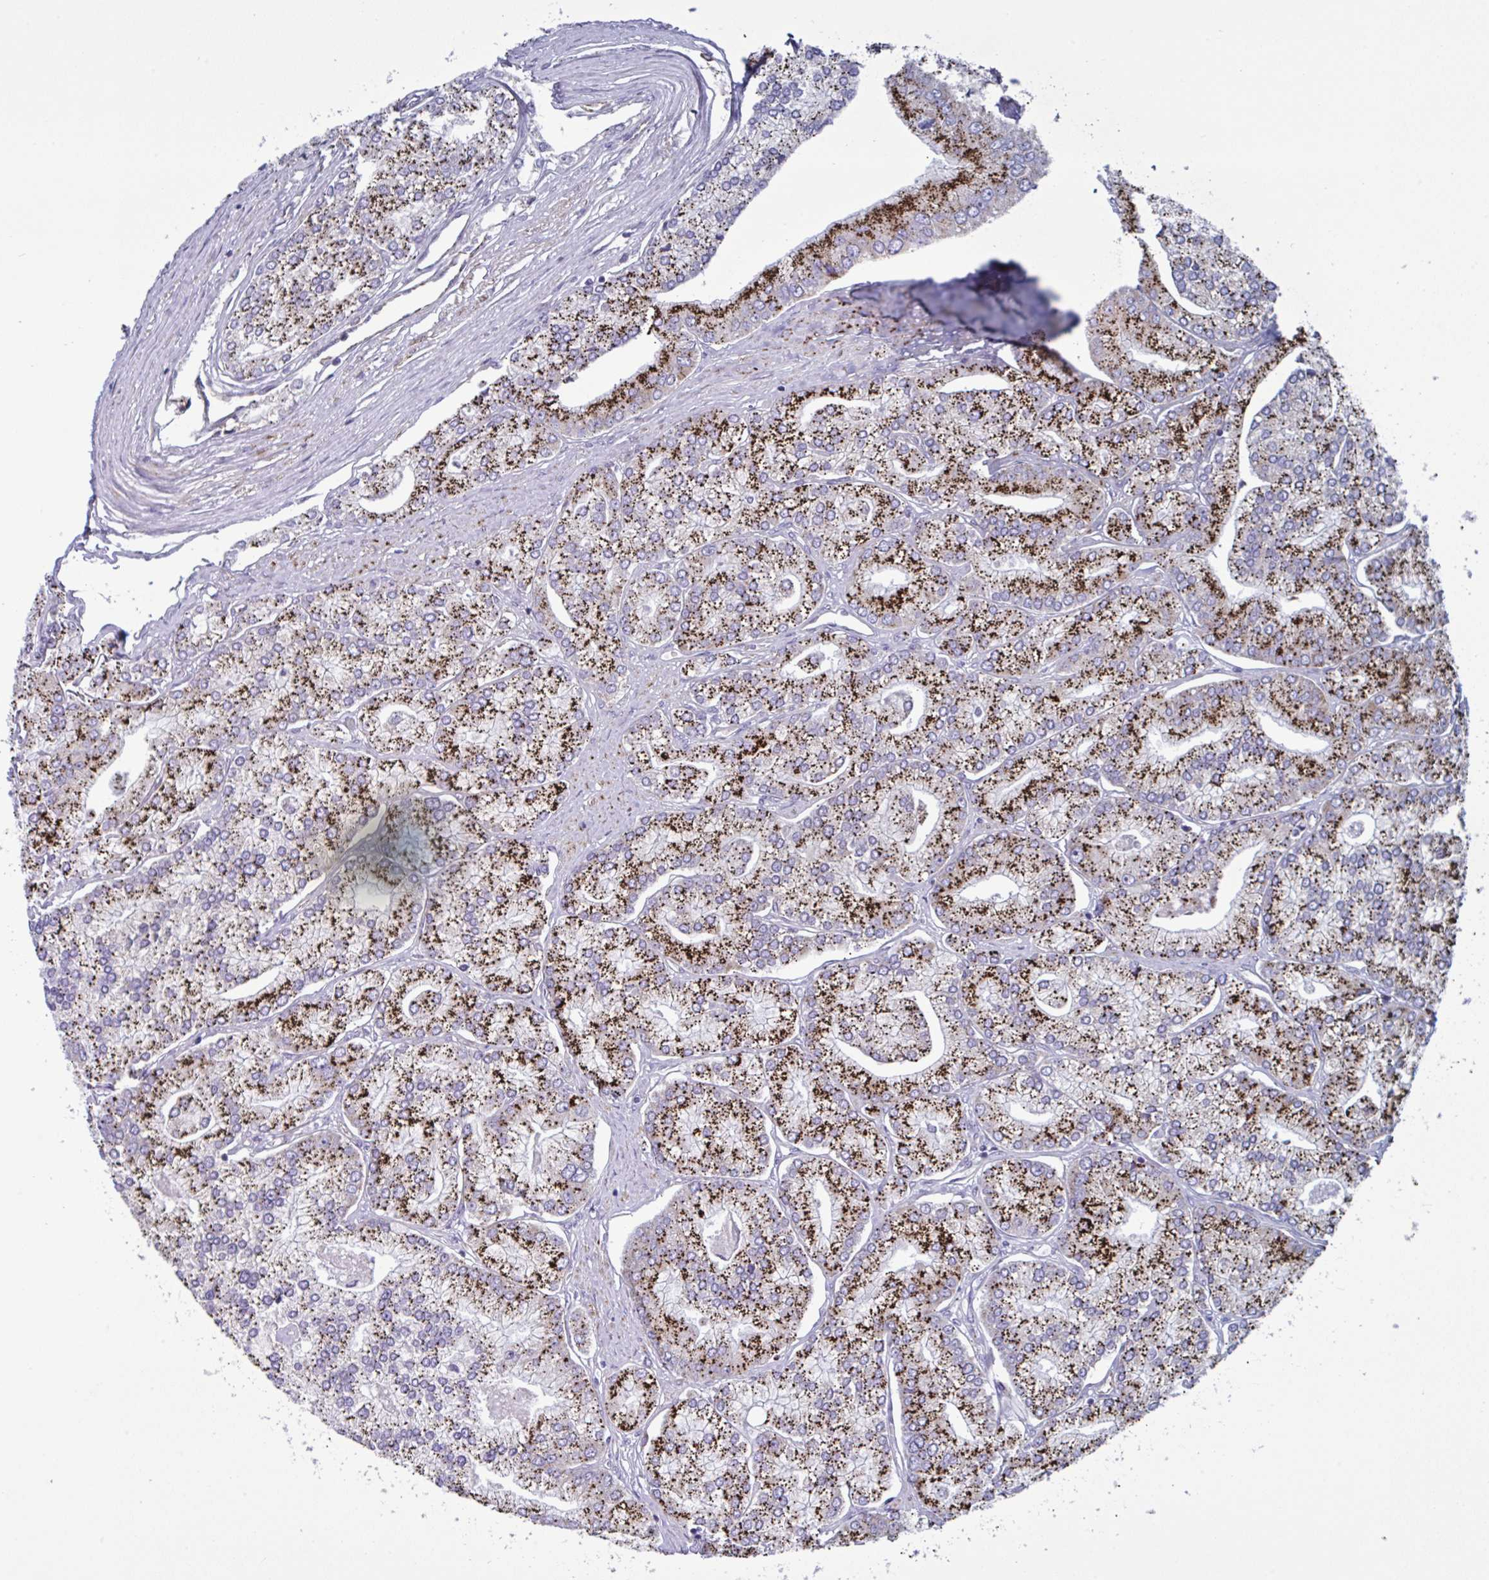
{"staining": {"intensity": "strong", "quantity": "25%-75%", "location": "cytoplasmic/membranous"}, "tissue": "prostate cancer", "cell_type": "Tumor cells", "image_type": "cancer", "snomed": [{"axis": "morphology", "description": "Adenocarcinoma, High grade"}, {"axis": "topography", "description": "Prostate"}], "caption": "Prostate cancer stained with a protein marker exhibits strong staining in tumor cells.", "gene": "TMEM86B", "patient": {"sex": "male", "age": 61}}